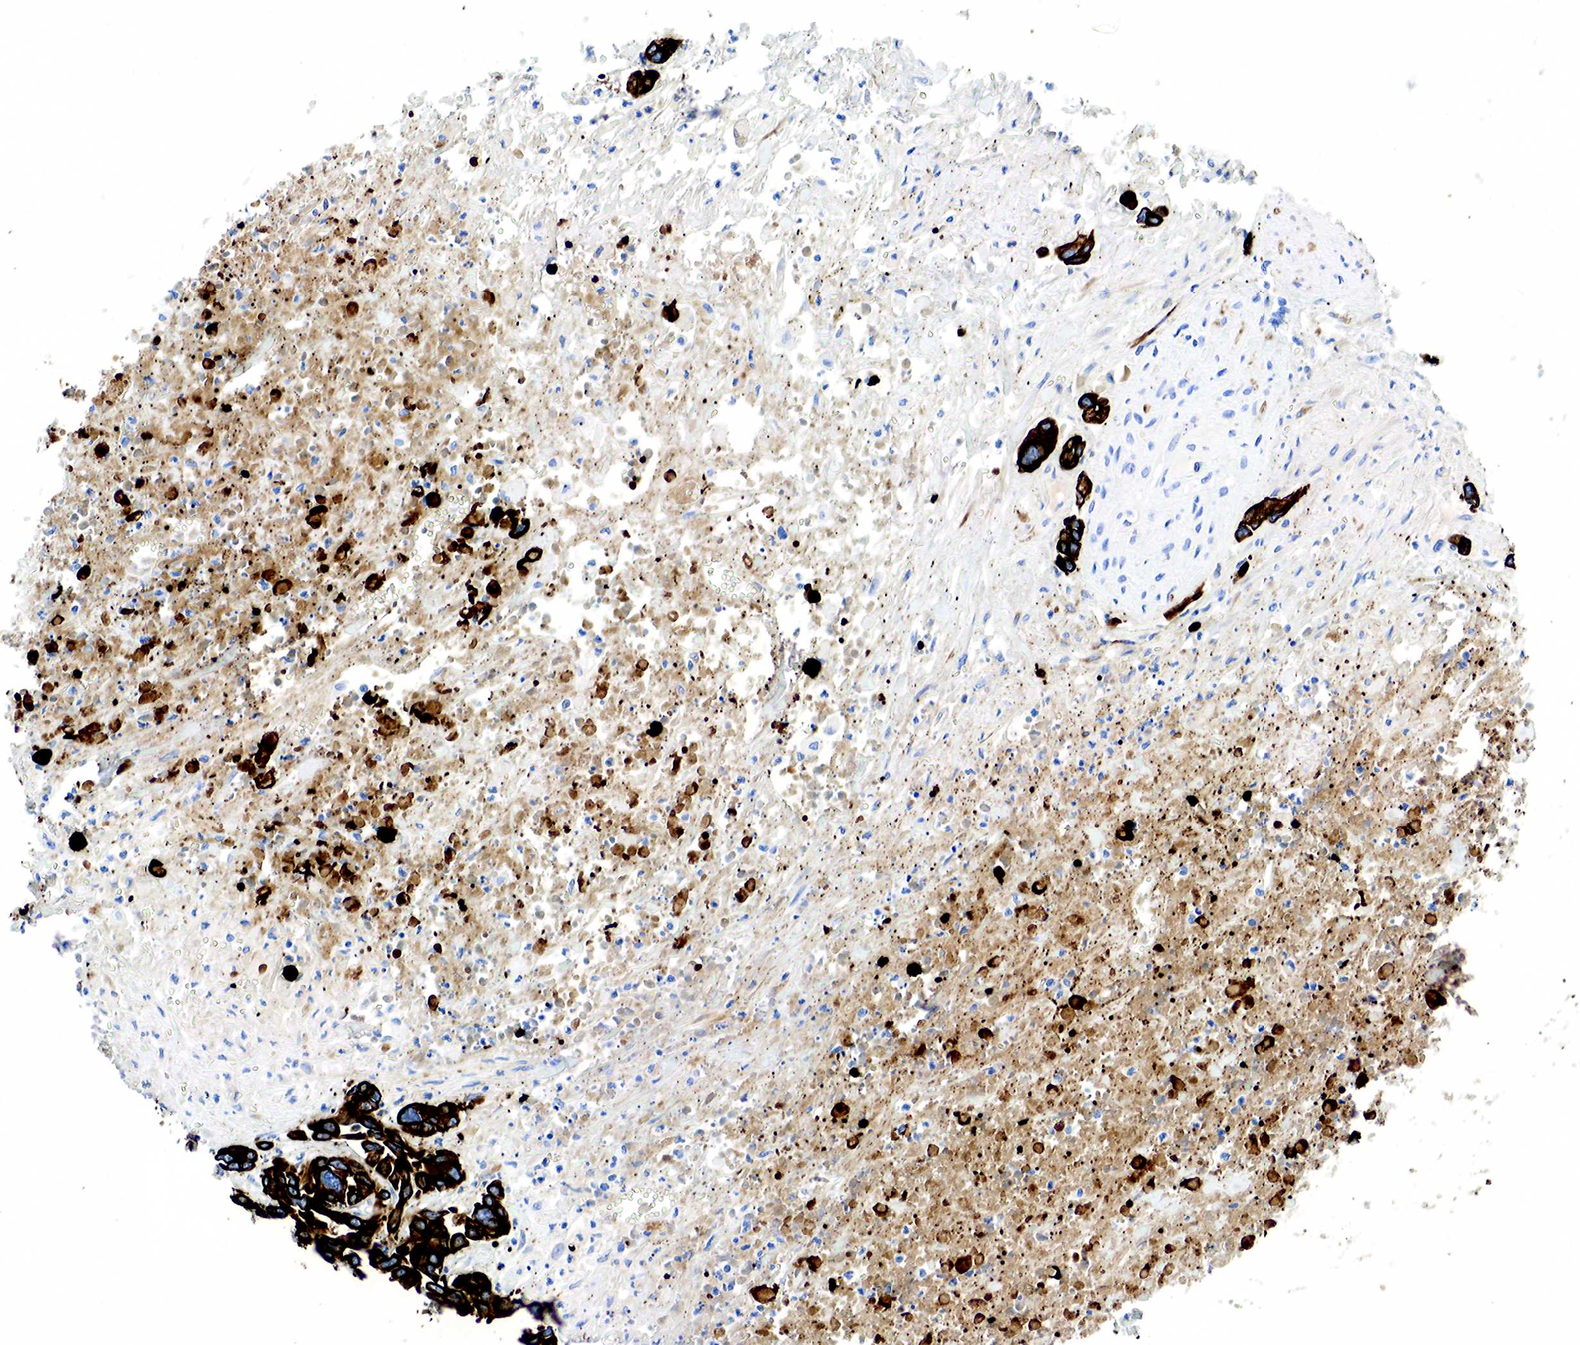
{"staining": {"intensity": "strong", "quantity": ">75%", "location": "cytoplasmic/membranous"}, "tissue": "urothelial cancer", "cell_type": "Tumor cells", "image_type": "cancer", "snomed": [{"axis": "morphology", "description": "Urothelial carcinoma, High grade"}, {"axis": "topography", "description": "Urinary bladder"}], "caption": "Urothelial cancer stained with a brown dye exhibits strong cytoplasmic/membranous positive staining in approximately >75% of tumor cells.", "gene": "KRT7", "patient": {"sex": "male", "age": 86}}